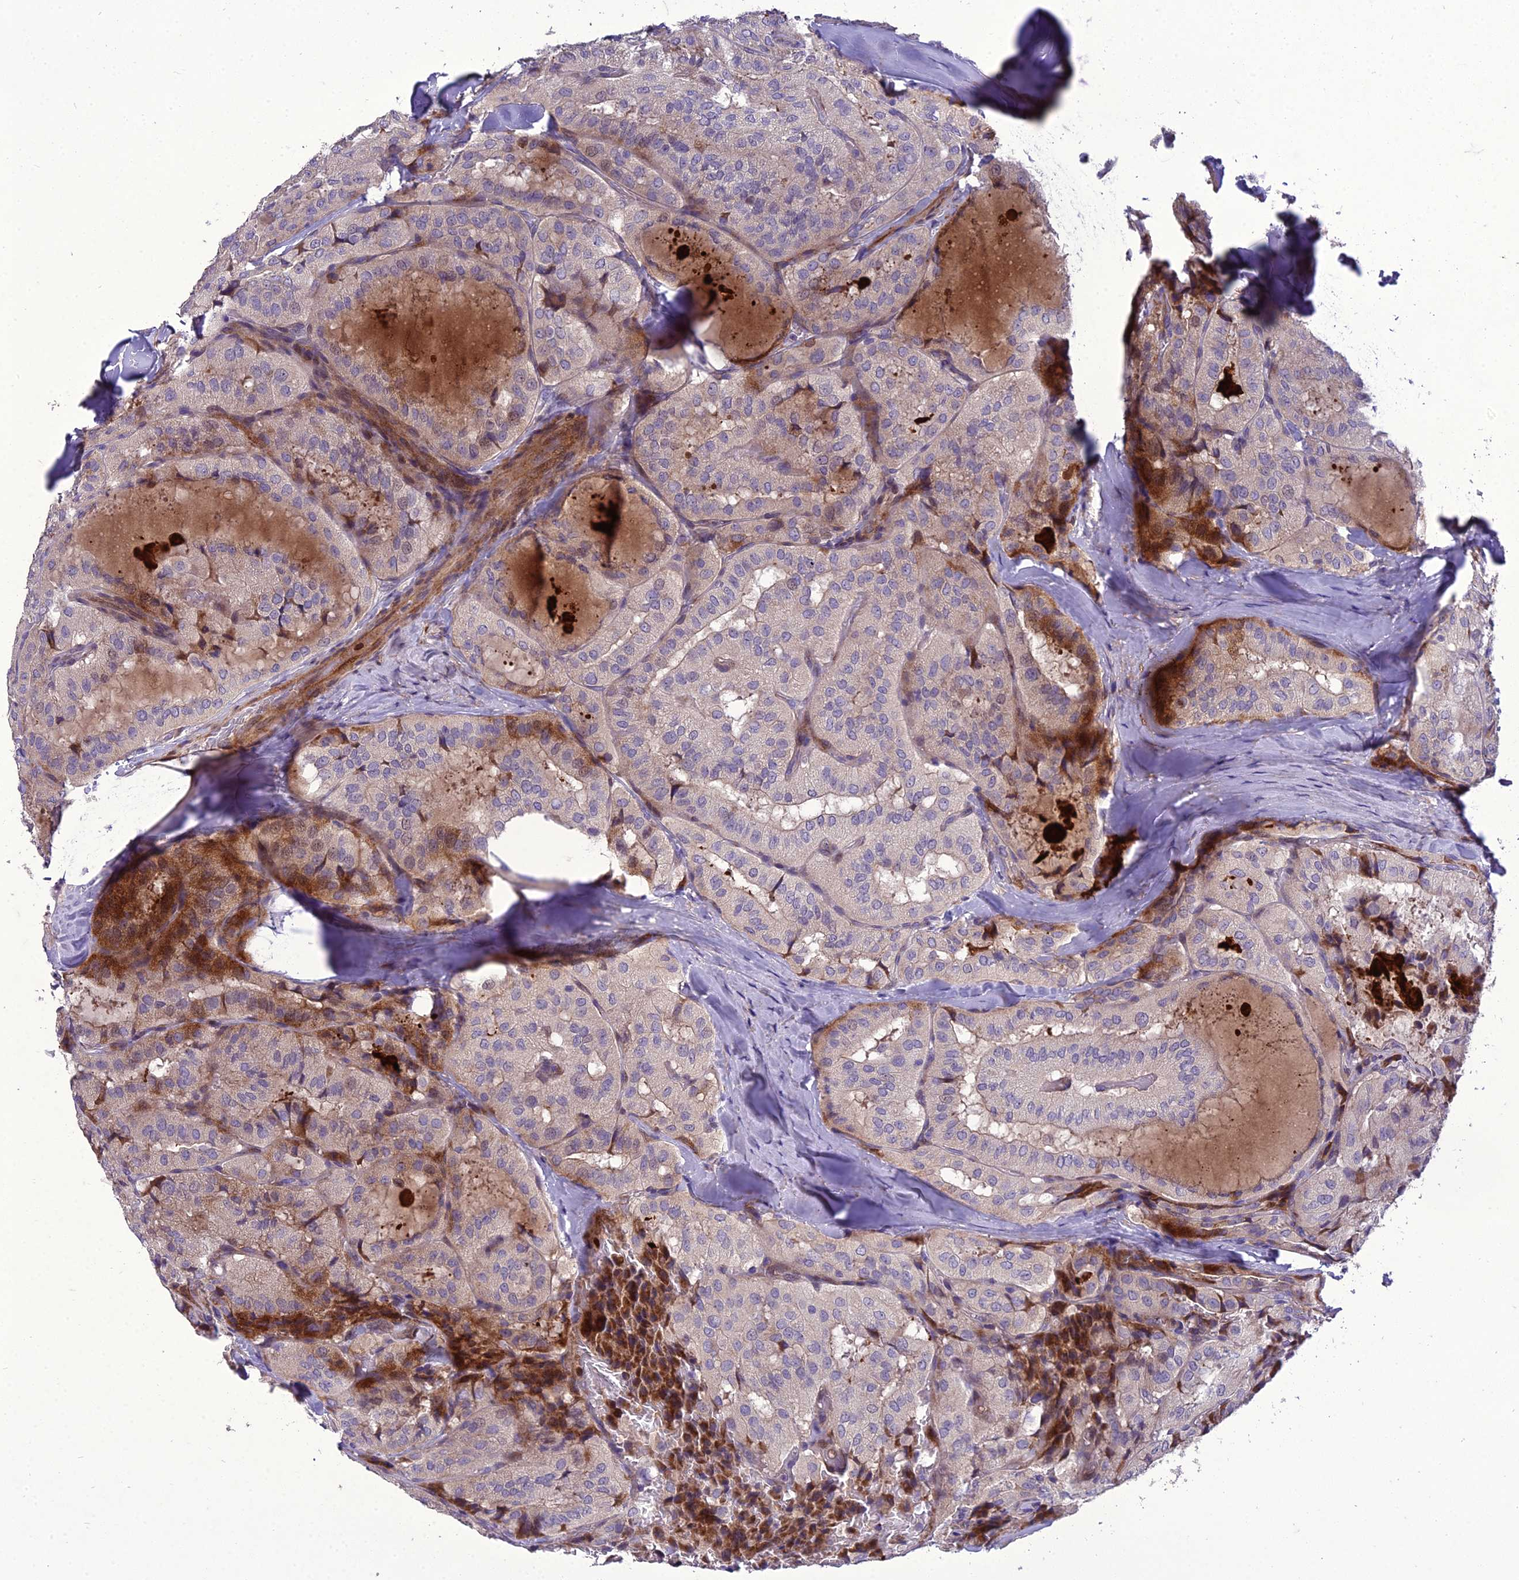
{"staining": {"intensity": "moderate", "quantity": "<25%", "location": "cytoplasmic/membranous"}, "tissue": "thyroid cancer", "cell_type": "Tumor cells", "image_type": "cancer", "snomed": [{"axis": "morphology", "description": "Normal tissue, NOS"}, {"axis": "morphology", "description": "Papillary adenocarcinoma, NOS"}, {"axis": "topography", "description": "Thyroid gland"}], "caption": "Thyroid papillary adenocarcinoma was stained to show a protein in brown. There is low levels of moderate cytoplasmic/membranous positivity in approximately <25% of tumor cells.", "gene": "ADIPOR2", "patient": {"sex": "female", "age": 59}}